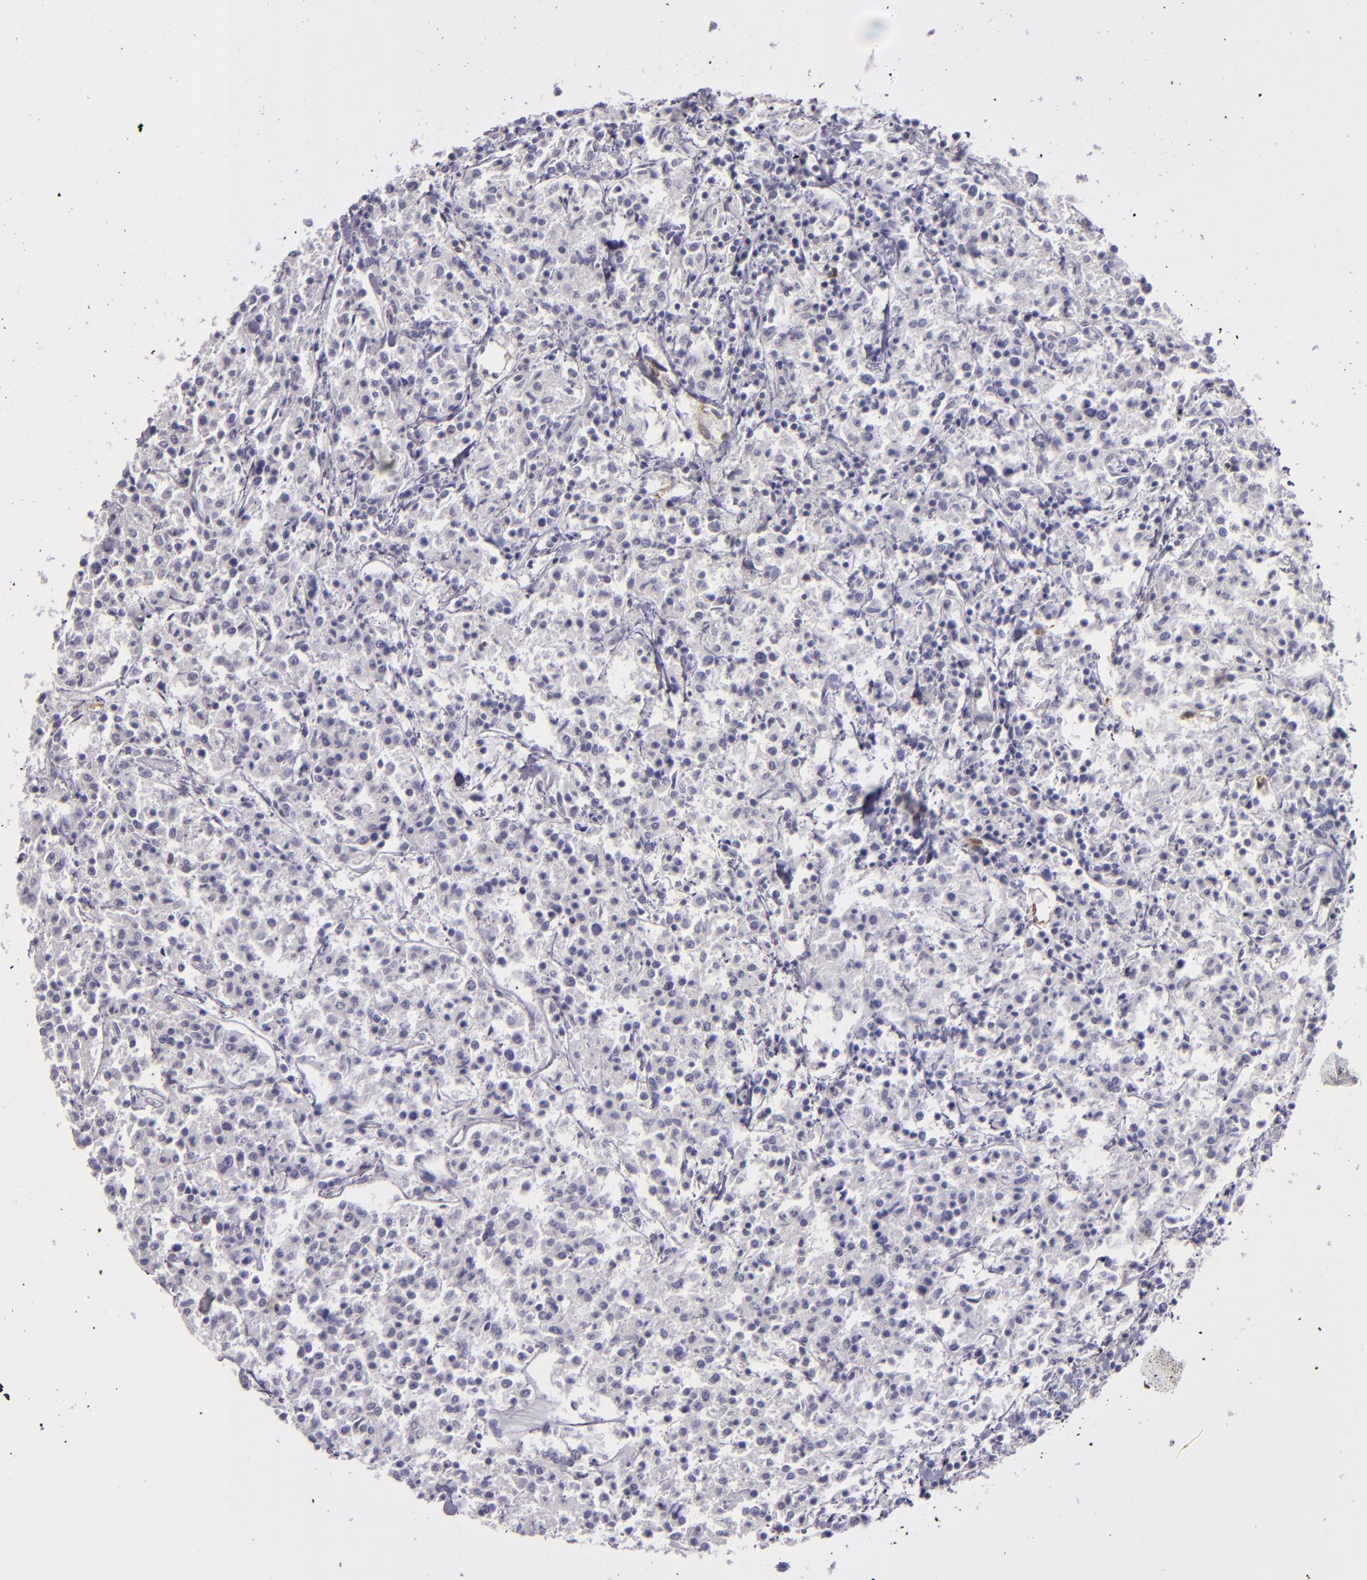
{"staining": {"intensity": "negative", "quantity": "none", "location": "none"}, "tissue": "lymphoma", "cell_type": "Tumor cells", "image_type": "cancer", "snomed": [{"axis": "morphology", "description": "Malignant lymphoma, non-Hodgkin's type, Low grade"}, {"axis": "topography", "description": "Small intestine"}], "caption": "A micrograph of human lymphoma is negative for staining in tumor cells.", "gene": "SNCB", "patient": {"sex": "female", "age": 59}}